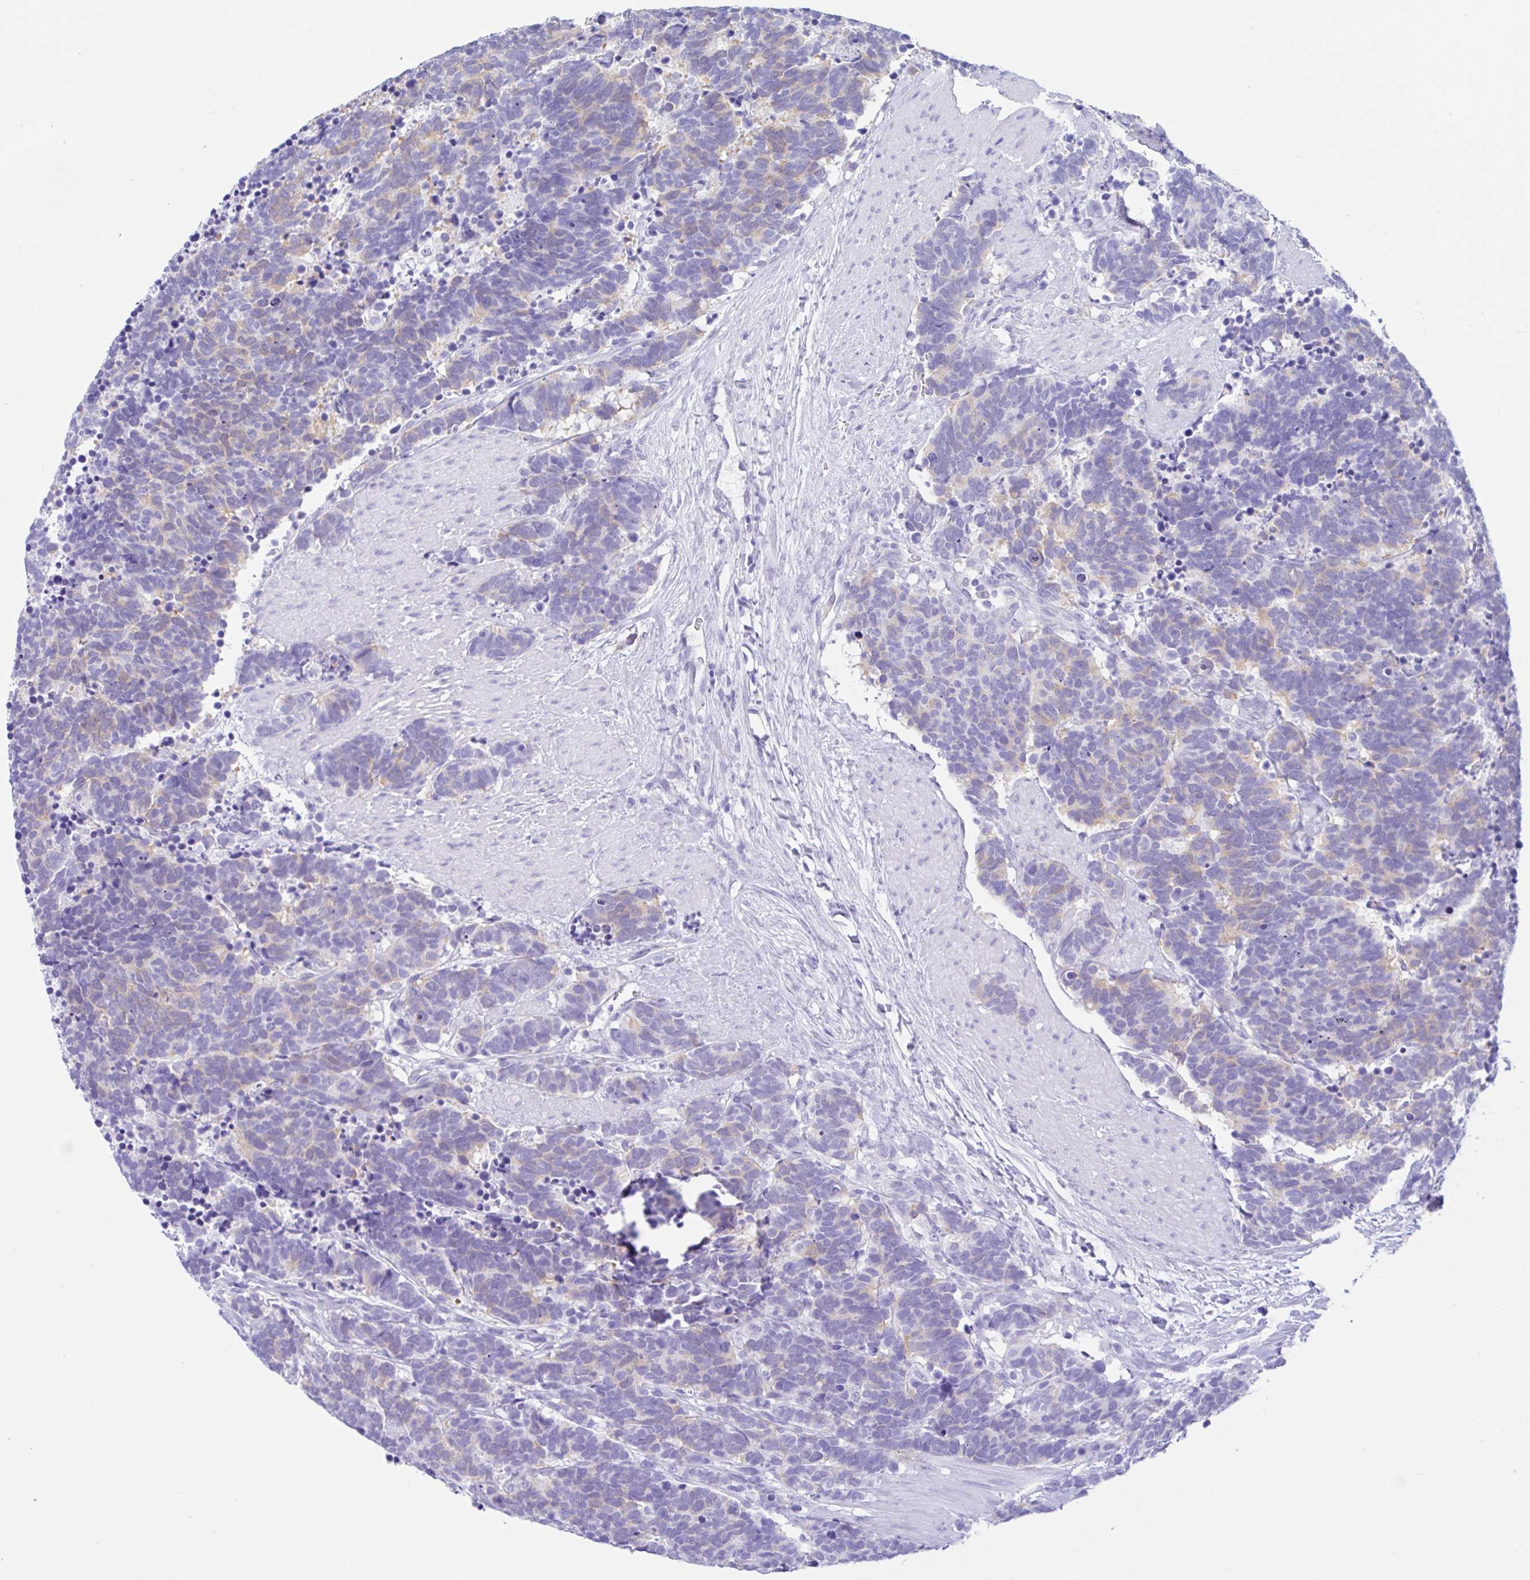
{"staining": {"intensity": "weak", "quantity": "<25%", "location": "cytoplasmic/membranous"}, "tissue": "carcinoid", "cell_type": "Tumor cells", "image_type": "cancer", "snomed": [{"axis": "morphology", "description": "Carcinoma, NOS"}, {"axis": "morphology", "description": "Carcinoid, malignant, NOS"}, {"axis": "topography", "description": "Prostate"}], "caption": "Protein analysis of carcinoid demonstrates no significant expression in tumor cells. (DAB immunohistochemistry (IHC) visualized using brightfield microscopy, high magnification).", "gene": "RRM2", "patient": {"sex": "male", "age": 57}}